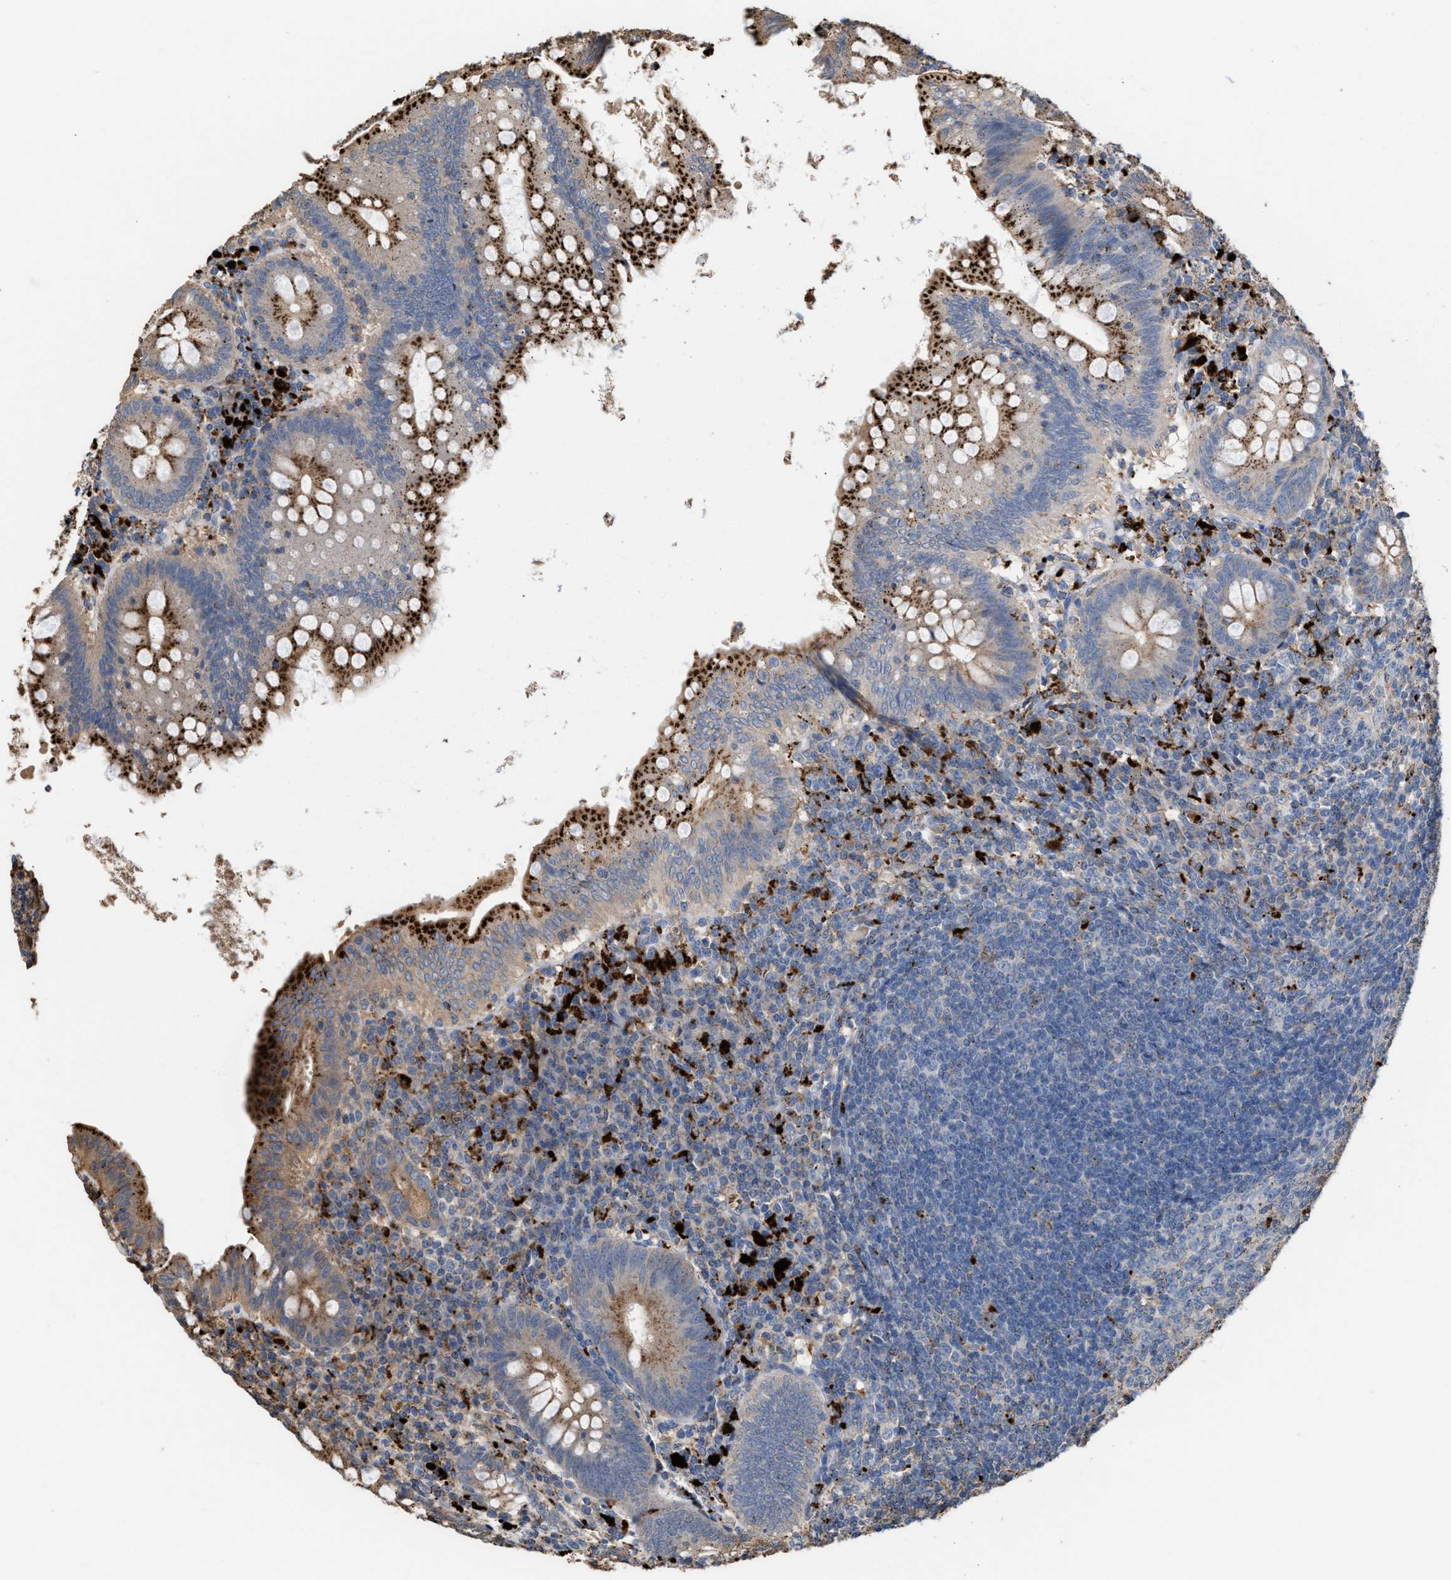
{"staining": {"intensity": "moderate", "quantity": ">75%", "location": "cytoplasmic/membranous"}, "tissue": "appendix", "cell_type": "Glandular cells", "image_type": "normal", "snomed": [{"axis": "morphology", "description": "Normal tissue, NOS"}, {"axis": "topography", "description": "Appendix"}], "caption": "Immunohistochemical staining of unremarkable appendix displays moderate cytoplasmic/membranous protein expression in approximately >75% of glandular cells. (brown staining indicates protein expression, while blue staining denotes nuclei).", "gene": "ELMO3", "patient": {"sex": "male", "age": 56}}